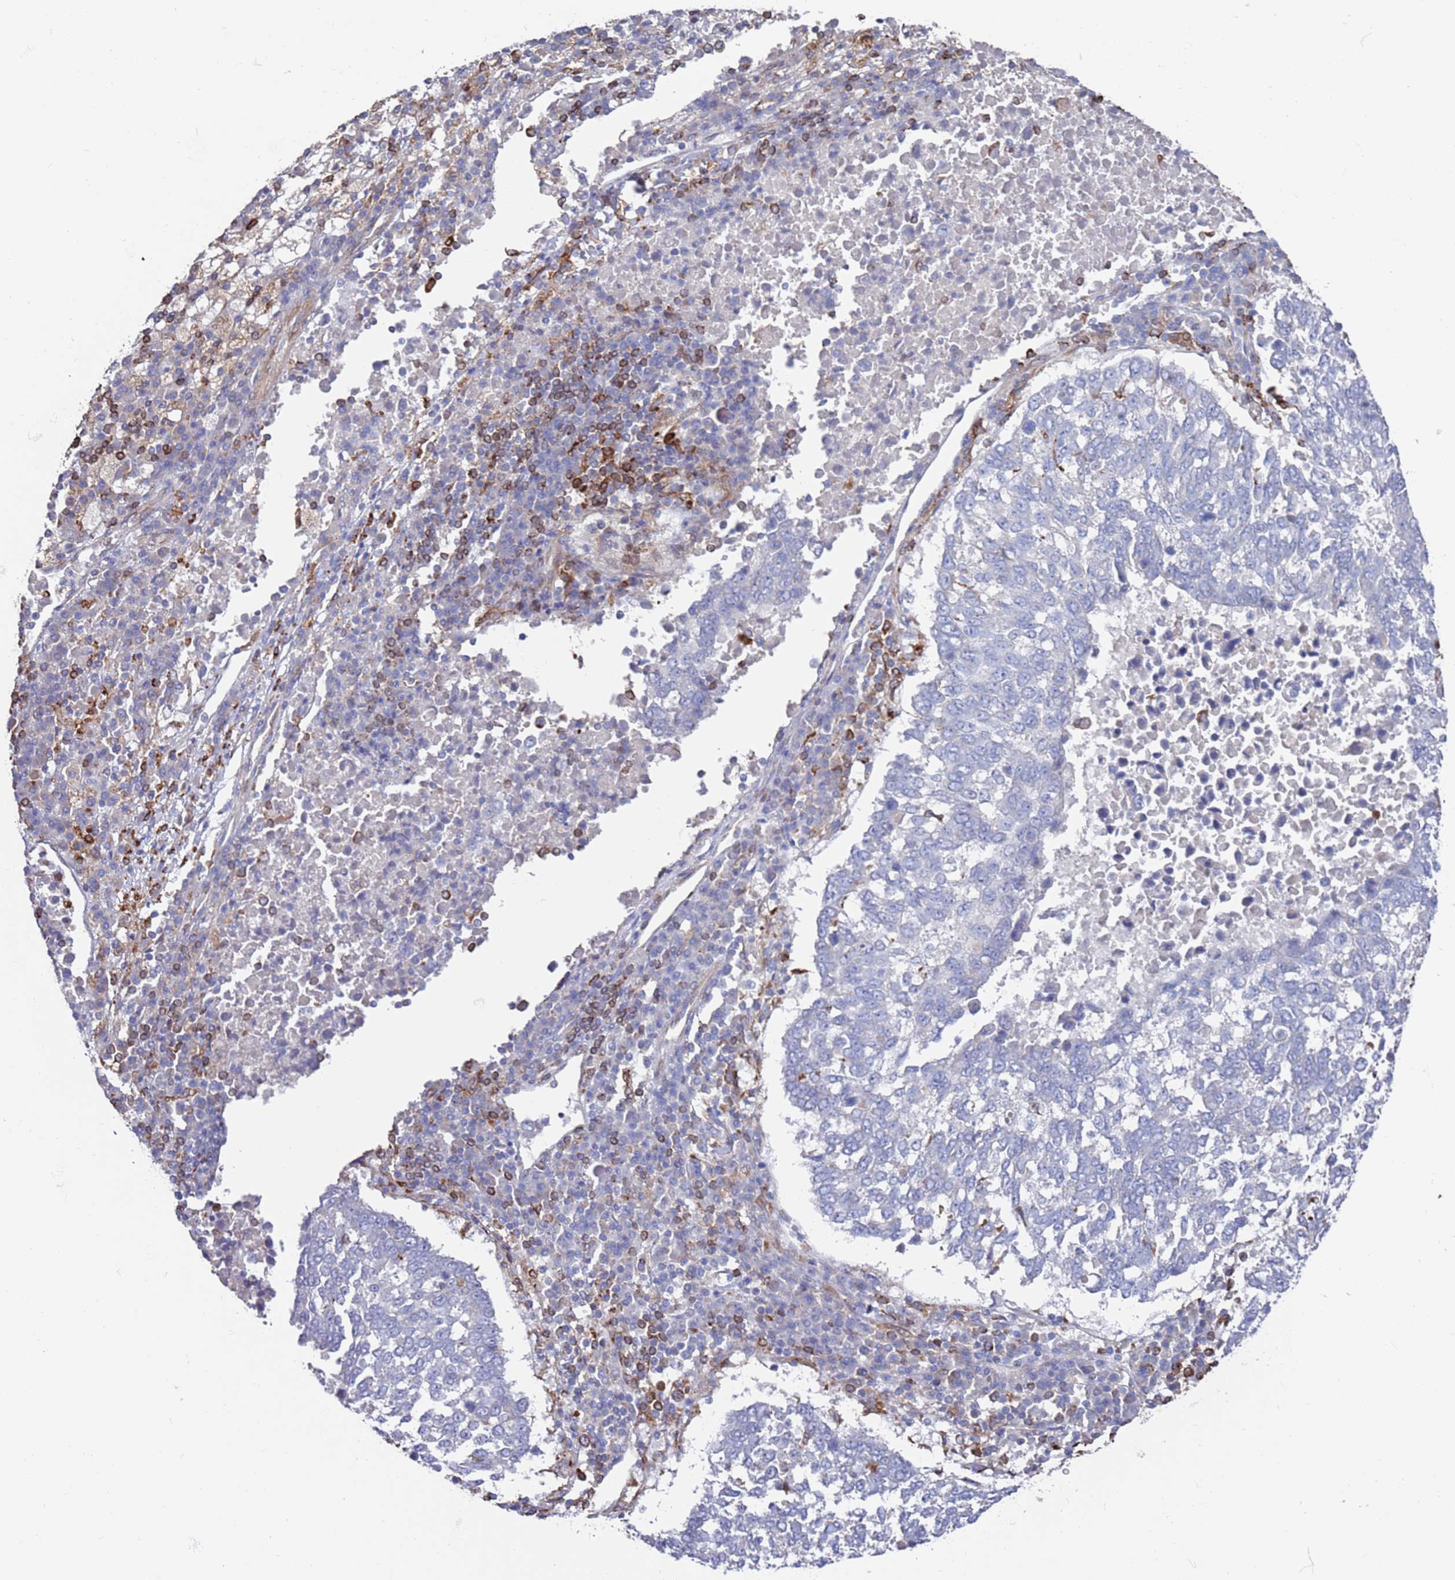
{"staining": {"intensity": "negative", "quantity": "none", "location": "none"}, "tissue": "lung cancer", "cell_type": "Tumor cells", "image_type": "cancer", "snomed": [{"axis": "morphology", "description": "Squamous cell carcinoma, NOS"}, {"axis": "topography", "description": "Lung"}], "caption": "The immunohistochemistry image has no significant positivity in tumor cells of squamous cell carcinoma (lung) tissue.", "gene": "GREB1L", "patient": {"sex": "male", "age": 73}}